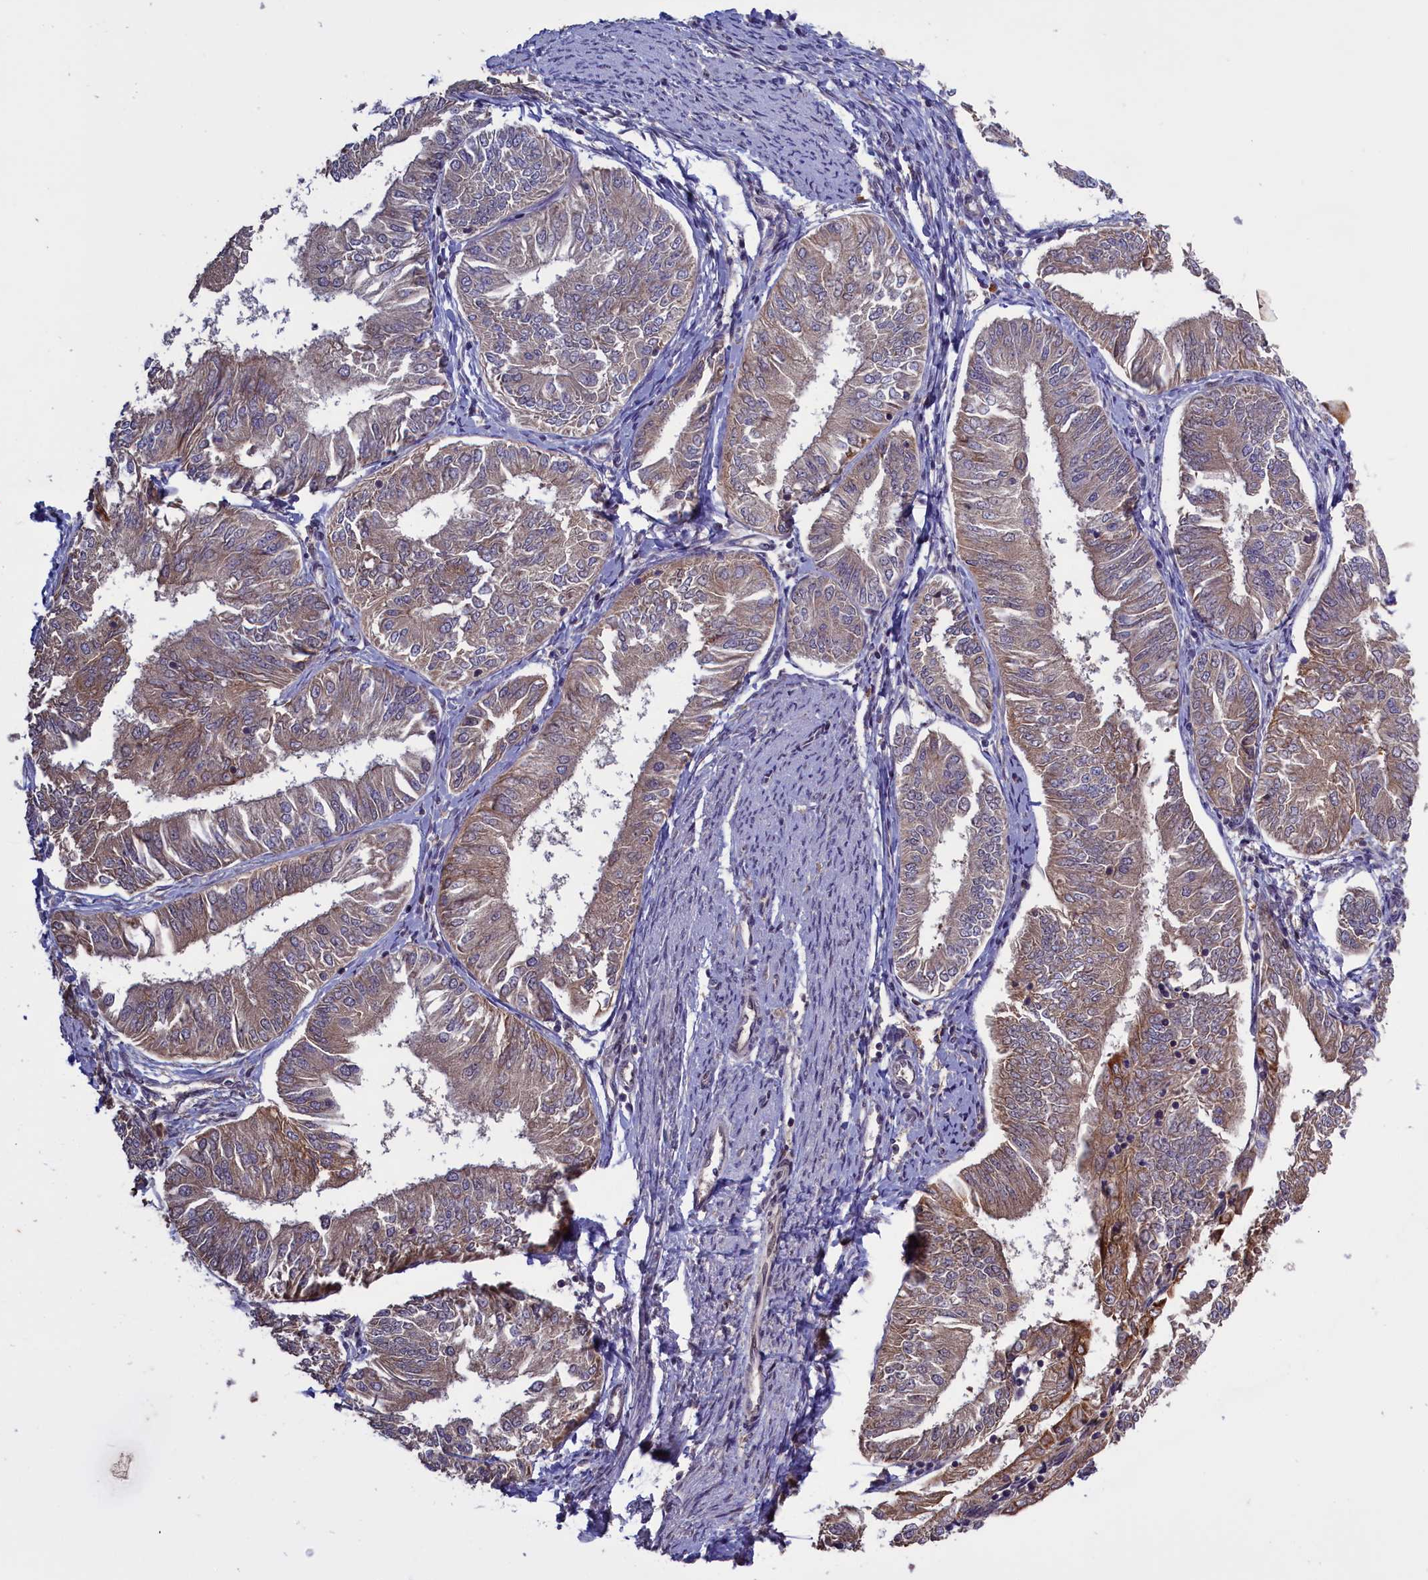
{"staining": {"intensity": "weak", "quantity": "25%-75%", "location": "cytoplasmic/membranous"}, "tissue": "endometrial cancer", "cell_type": "Tumor cells", "image_type": "cancer", "snomed": [{"axis": "morphology", "description": "Adenocarcinoma, NOS"}, {"axis": "topography", "description": "Endometrium"}], "caption": "Human adenocarcinoma (endometrial) stained with a protein marker displays weak staining in tumor cells.", "gene": "DENND1B", "patient": {"sex": "female", "age": 58}}